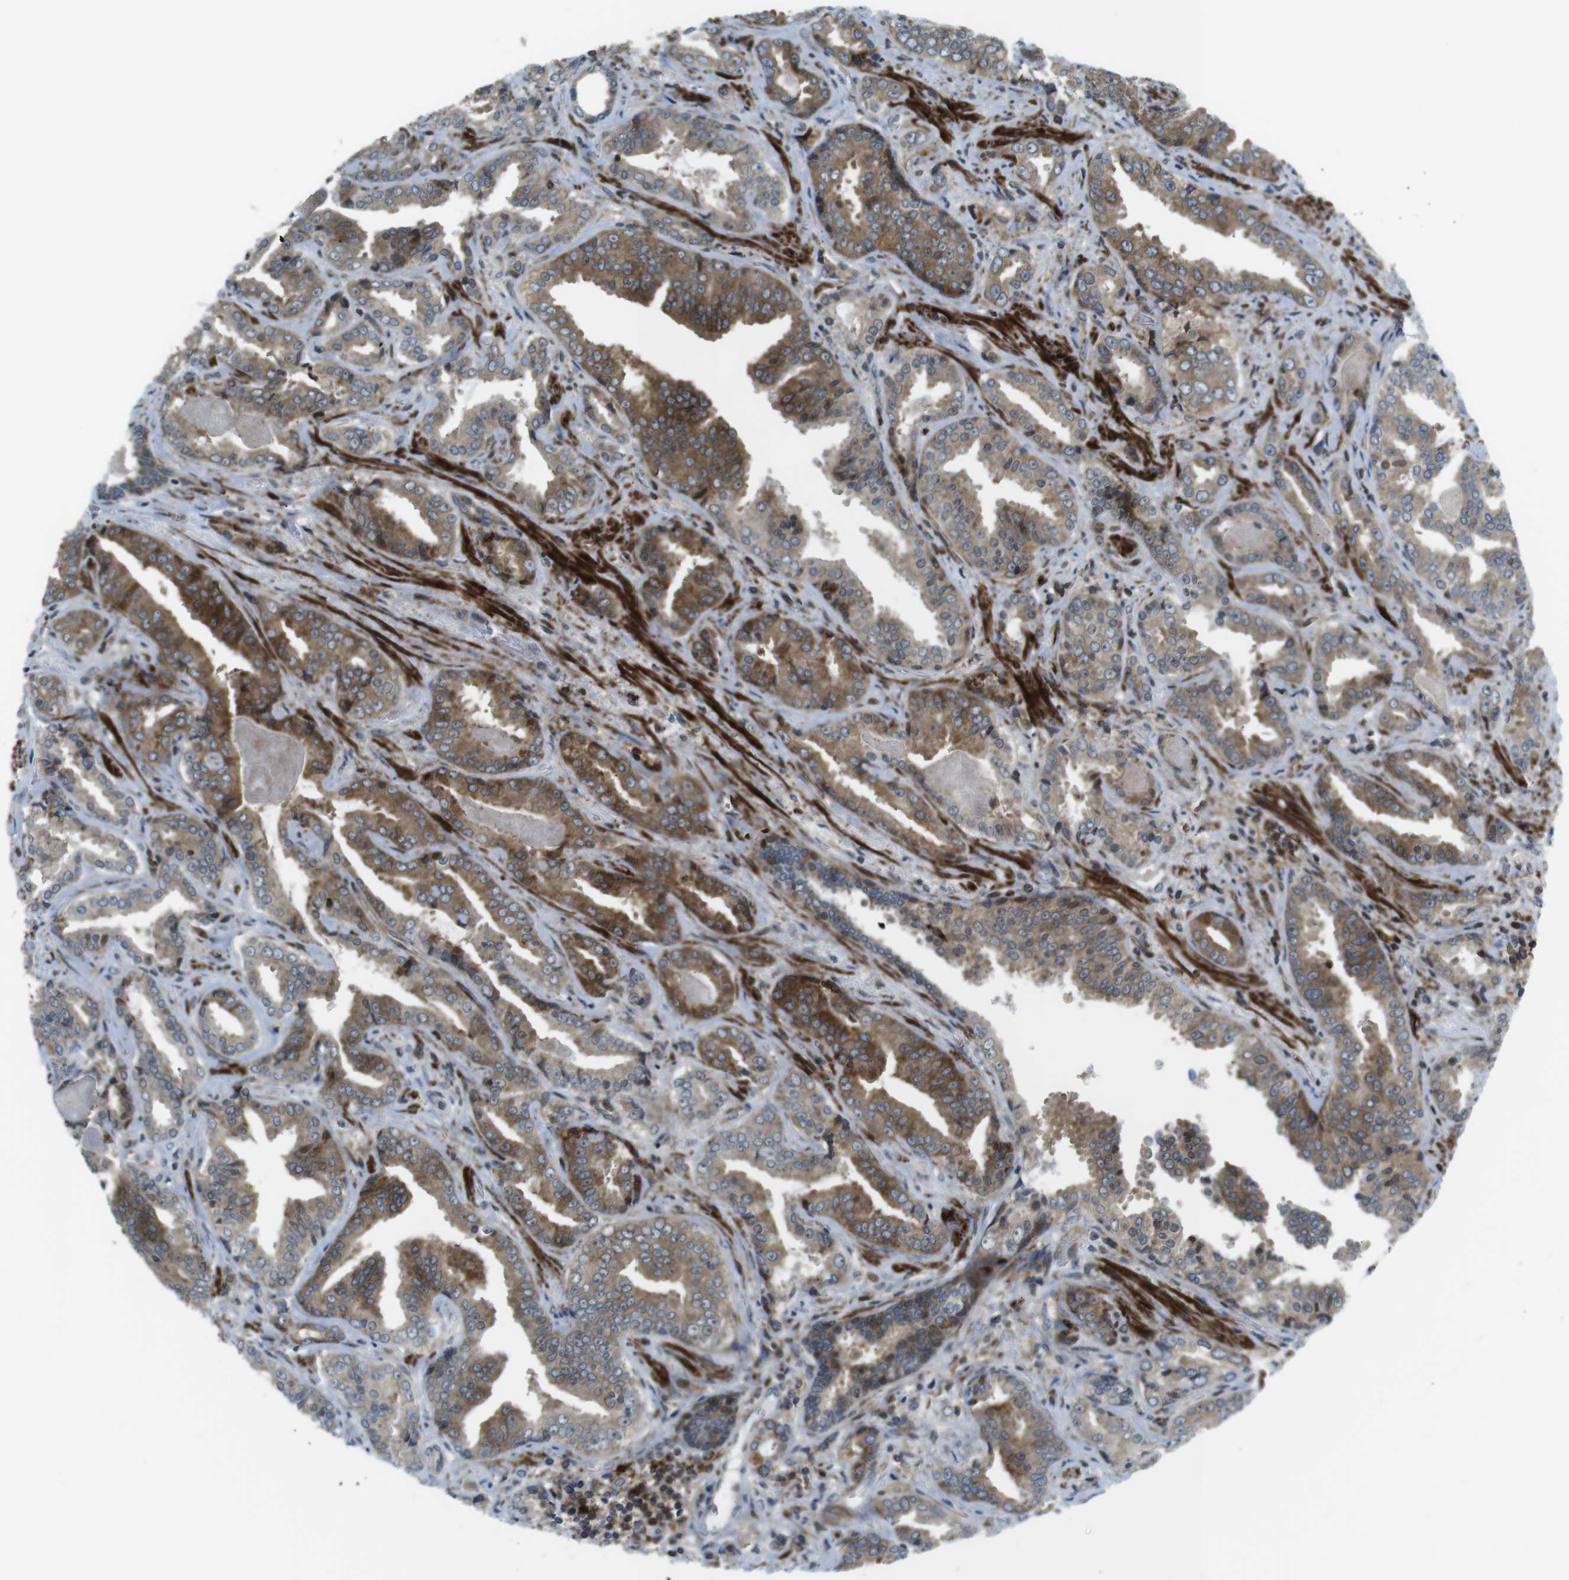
{"staining": {"intensity": "moderate", "quantity": ">75%", "location": "cytoplasmic/membranous"}, "tissue": "prostate cancer", "cell_type": "Tumor cells", "image_type": "cancer", "snomed": [{"axis": "morphology", "description": "Adenocarcinoma, Low grade"}, {"axis": "topography", "description": "Prostate"}], "caption": "A micrograph showing moderate cytoplasmic/membranous positivity in approximately >75% of tumor cells in prostate cancer (low-grade adenocarcinoma), as visualized by brown immunohistochemical staining.", "gene": "CUL7", "patient": {"sex": "male", "age": 60}}